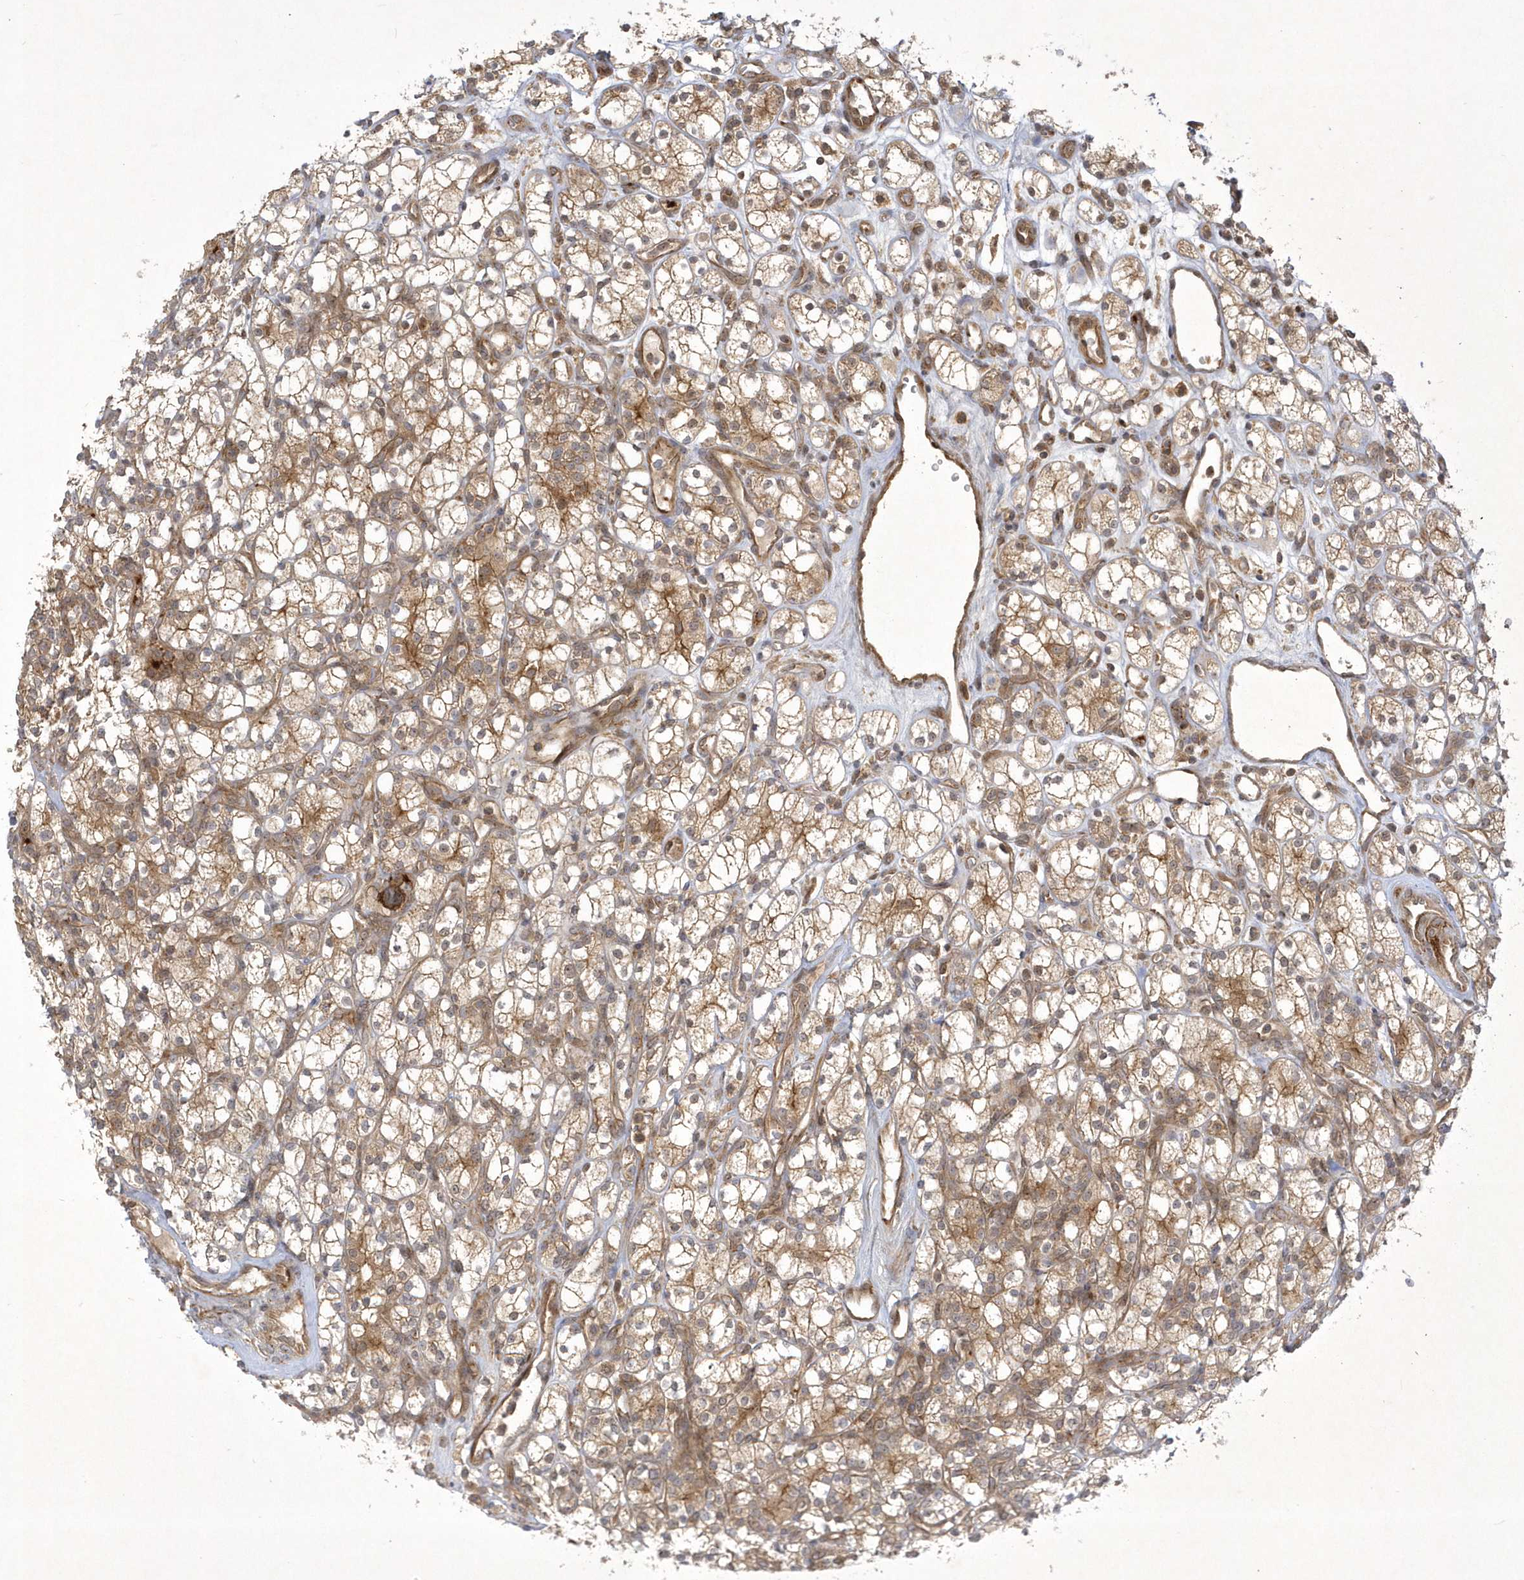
{"staining": {"intensity": "moderate", "quantity": ">75%", "location": "cytoplasmic/membranous"}, "tissue": "renal cancer", "cell_type": "Tumor cells", "image_type": "cancer", "snomed": [{"axis": "morphology", "description": "Adenocarcinoma, NOS"}, {"axis": "topography", "description": "Kidney"}], "caption": "Tumor cells demonstrate moderate cytoplasmic/membranous positivity in about >75% of cells in renal adenocarcinoma.", "gene": "NAF1", "patient": {"sex": "male", "age": 77}}